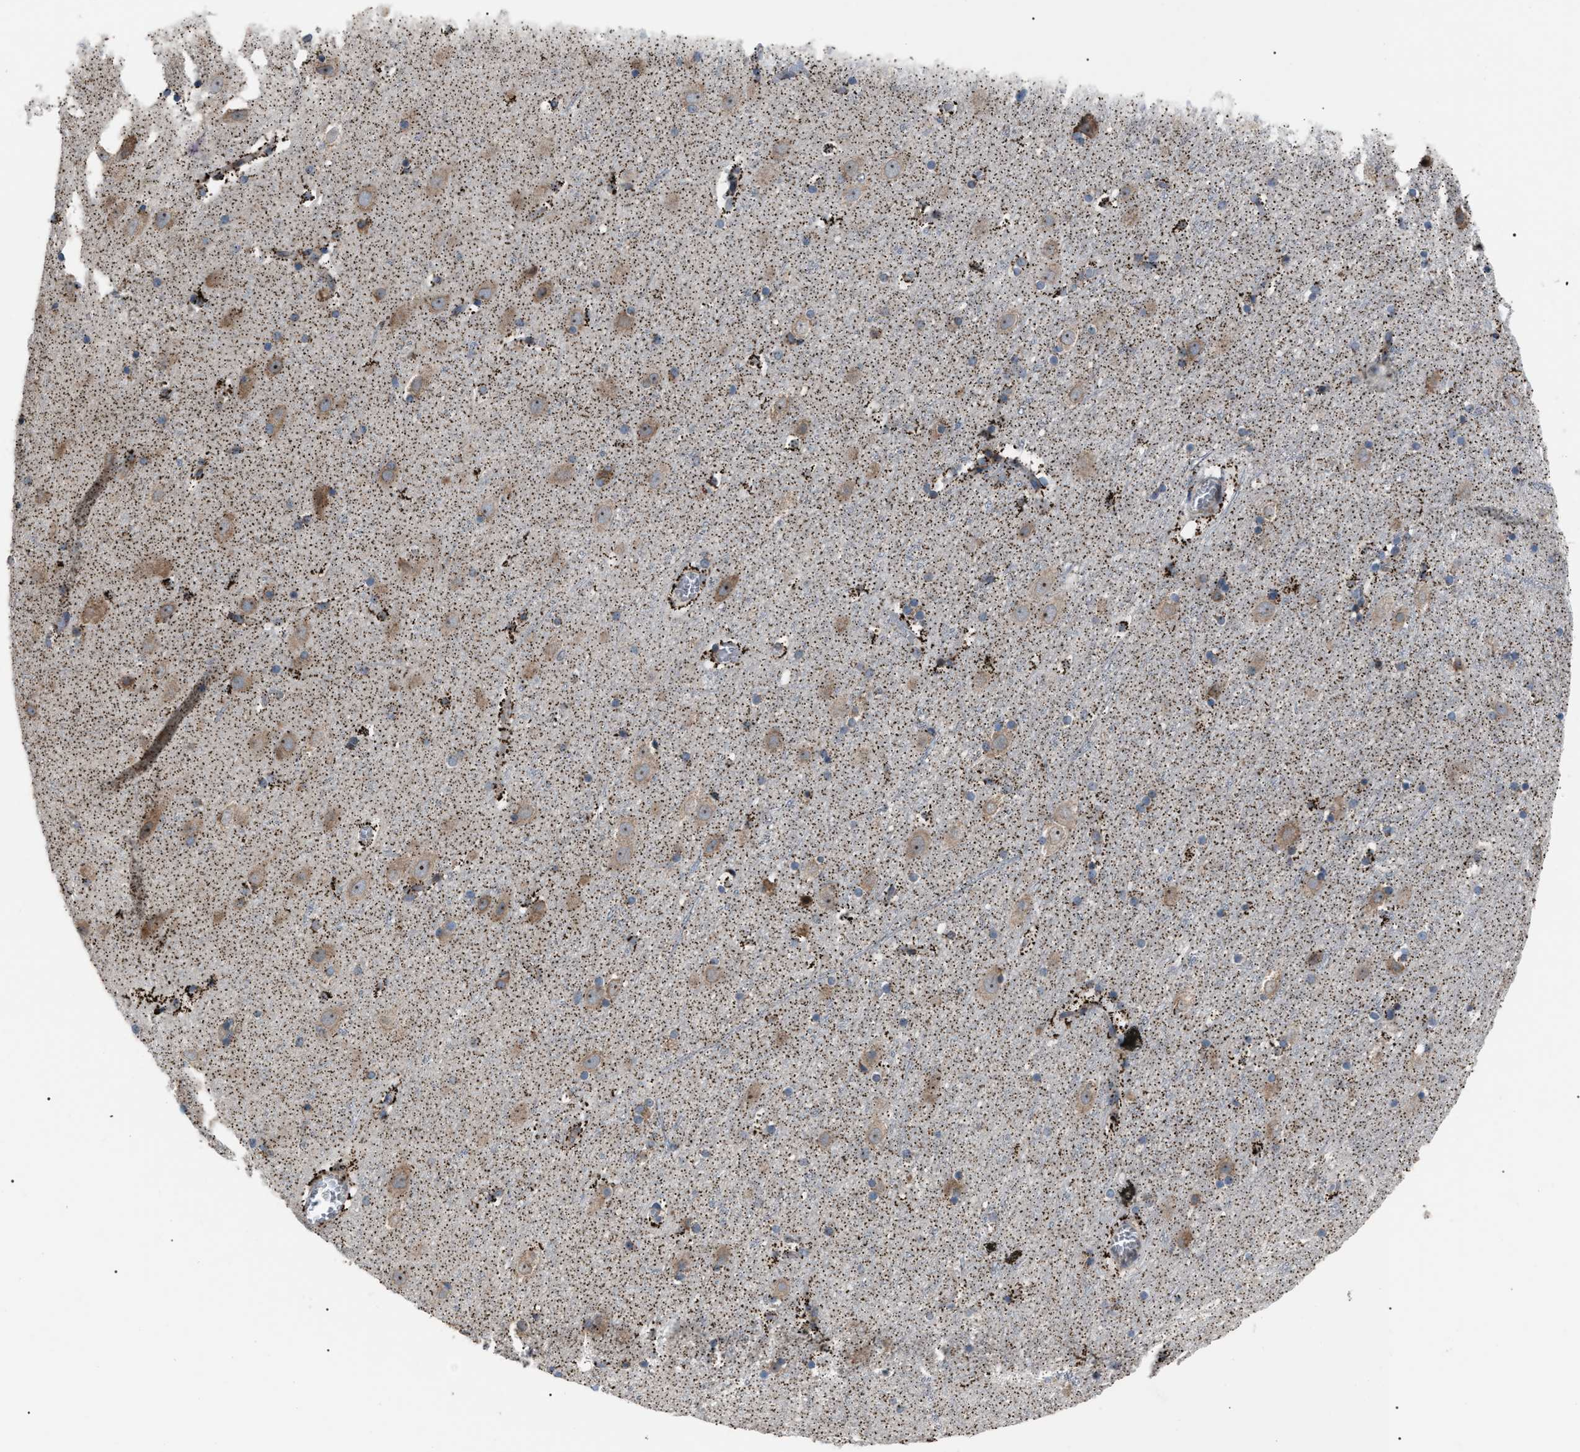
{"staining": {"intensity": "negative", "quantity": "none", "location": "none"}, "tissue": "cerebral cortex", "cell_type": "Endothelial cells", "image_type": "normal", "snomed": [{"axis": "morphology", "description": "Normal tissue, NOS"}, {"axis": "topography", "description": "Cerebral cortex"}], "caption": "Immunohistochemistry (IHC) photomicrograph of normal cerebral cortex: cerebral cortex stained with DAB (3,3'-diaminobenzidine) demonstrates no significant protein positivity in endothelial cells. (Brightfield microscopy of DAB (3,3'-diaminobenzidine) immunohistochemistry at high magnification).", "gene": "AGO2", "patient": {"sex": "male", "age": 45}}